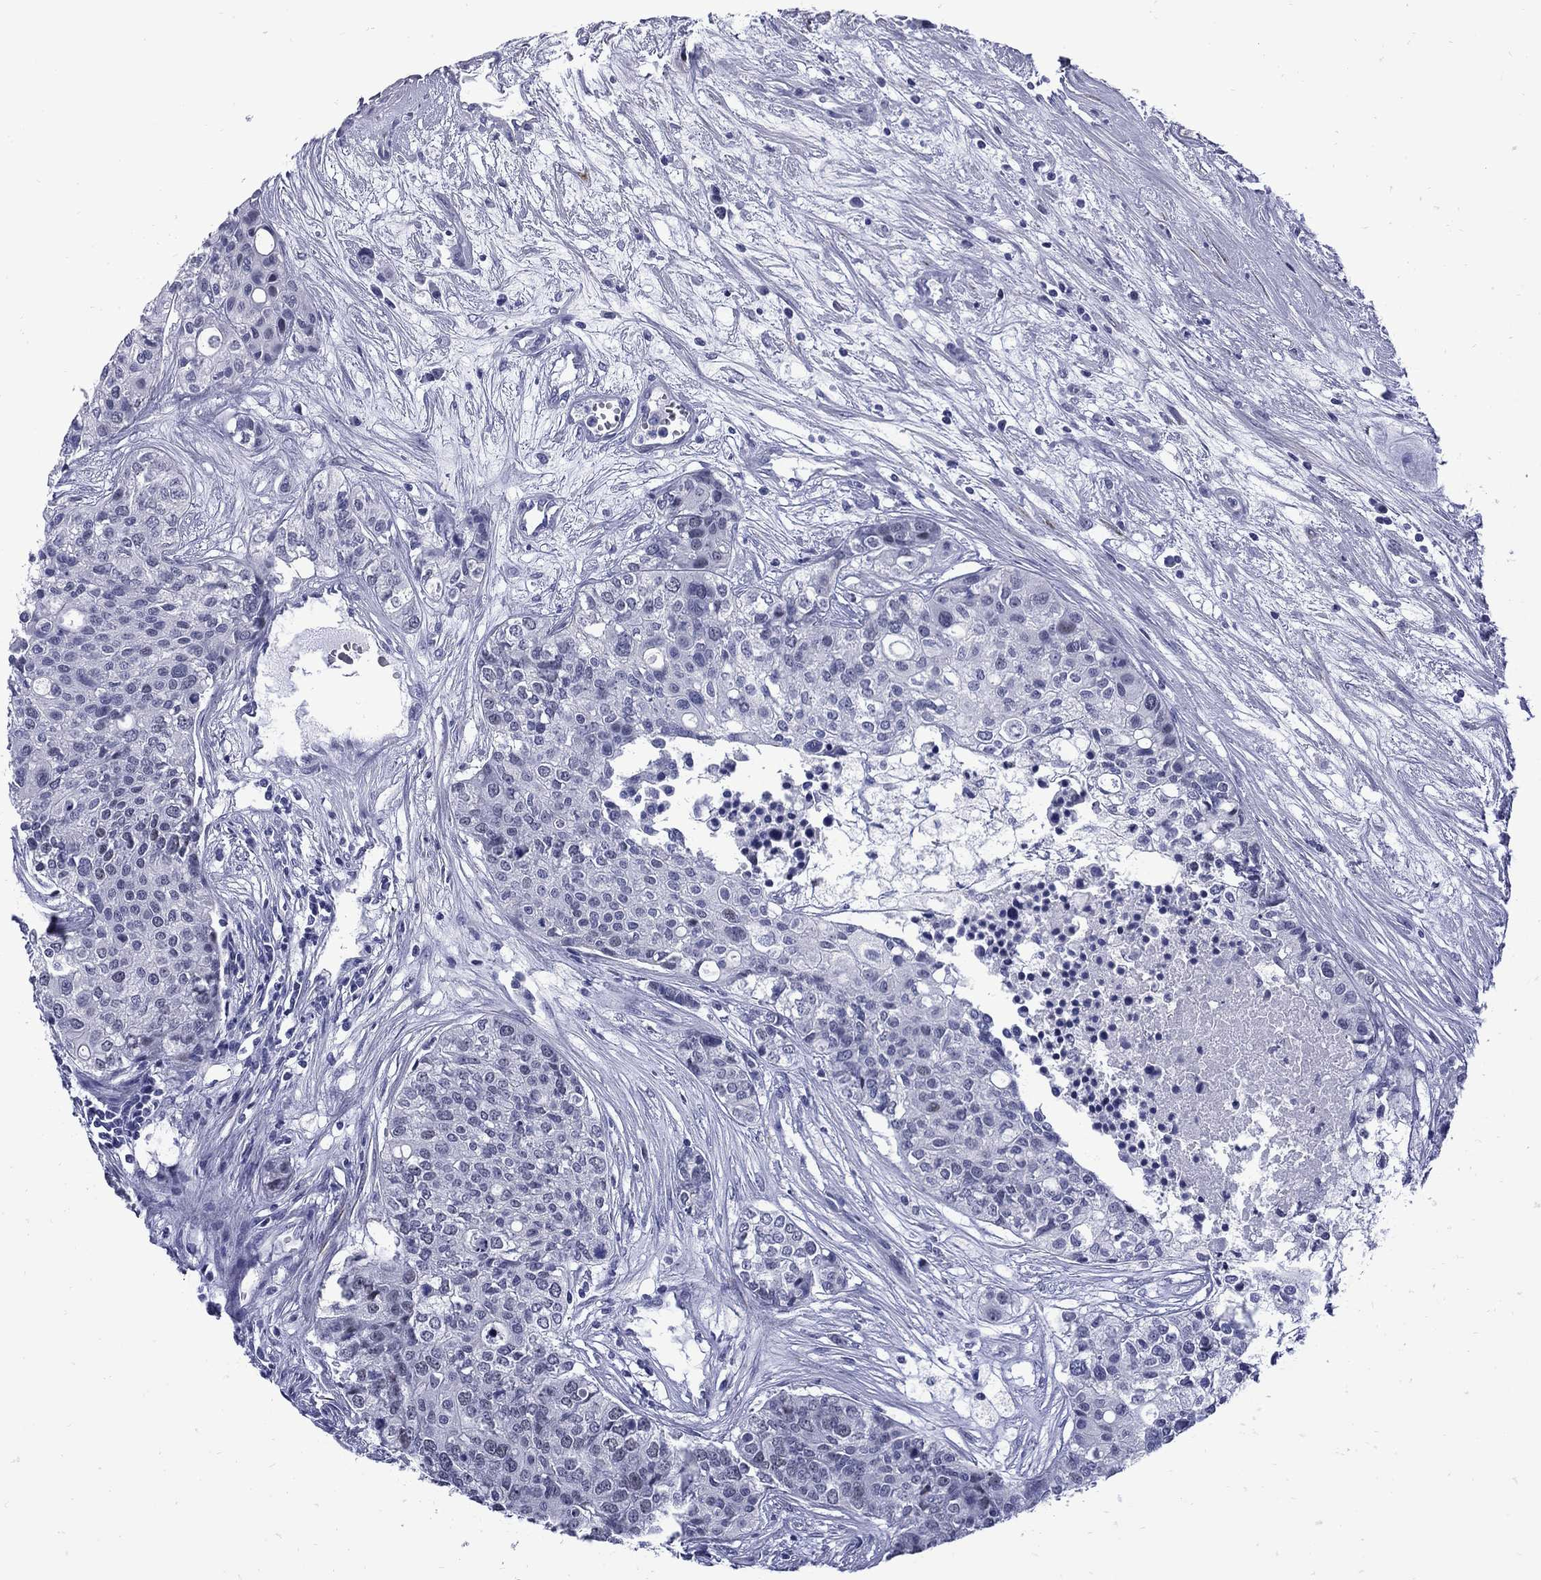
{"staining": {"intensity": "negative", "quantity": "none", "location": "none"}, "tissue": "carcinoid", "cell_type": "Tumor cells", "image_type": "cancer", "snomed": [{"axis": "morphology", "description": "Carcinoid, malignant, NOS"}, {"axis": "topography", "description": "Colon"}], "caption": "Carcinoid was stained to show a protein in brown. There is no significant expression in tumor cells.", "gene": "MGARP", "patient": {"sex": "male", "age": 81}}